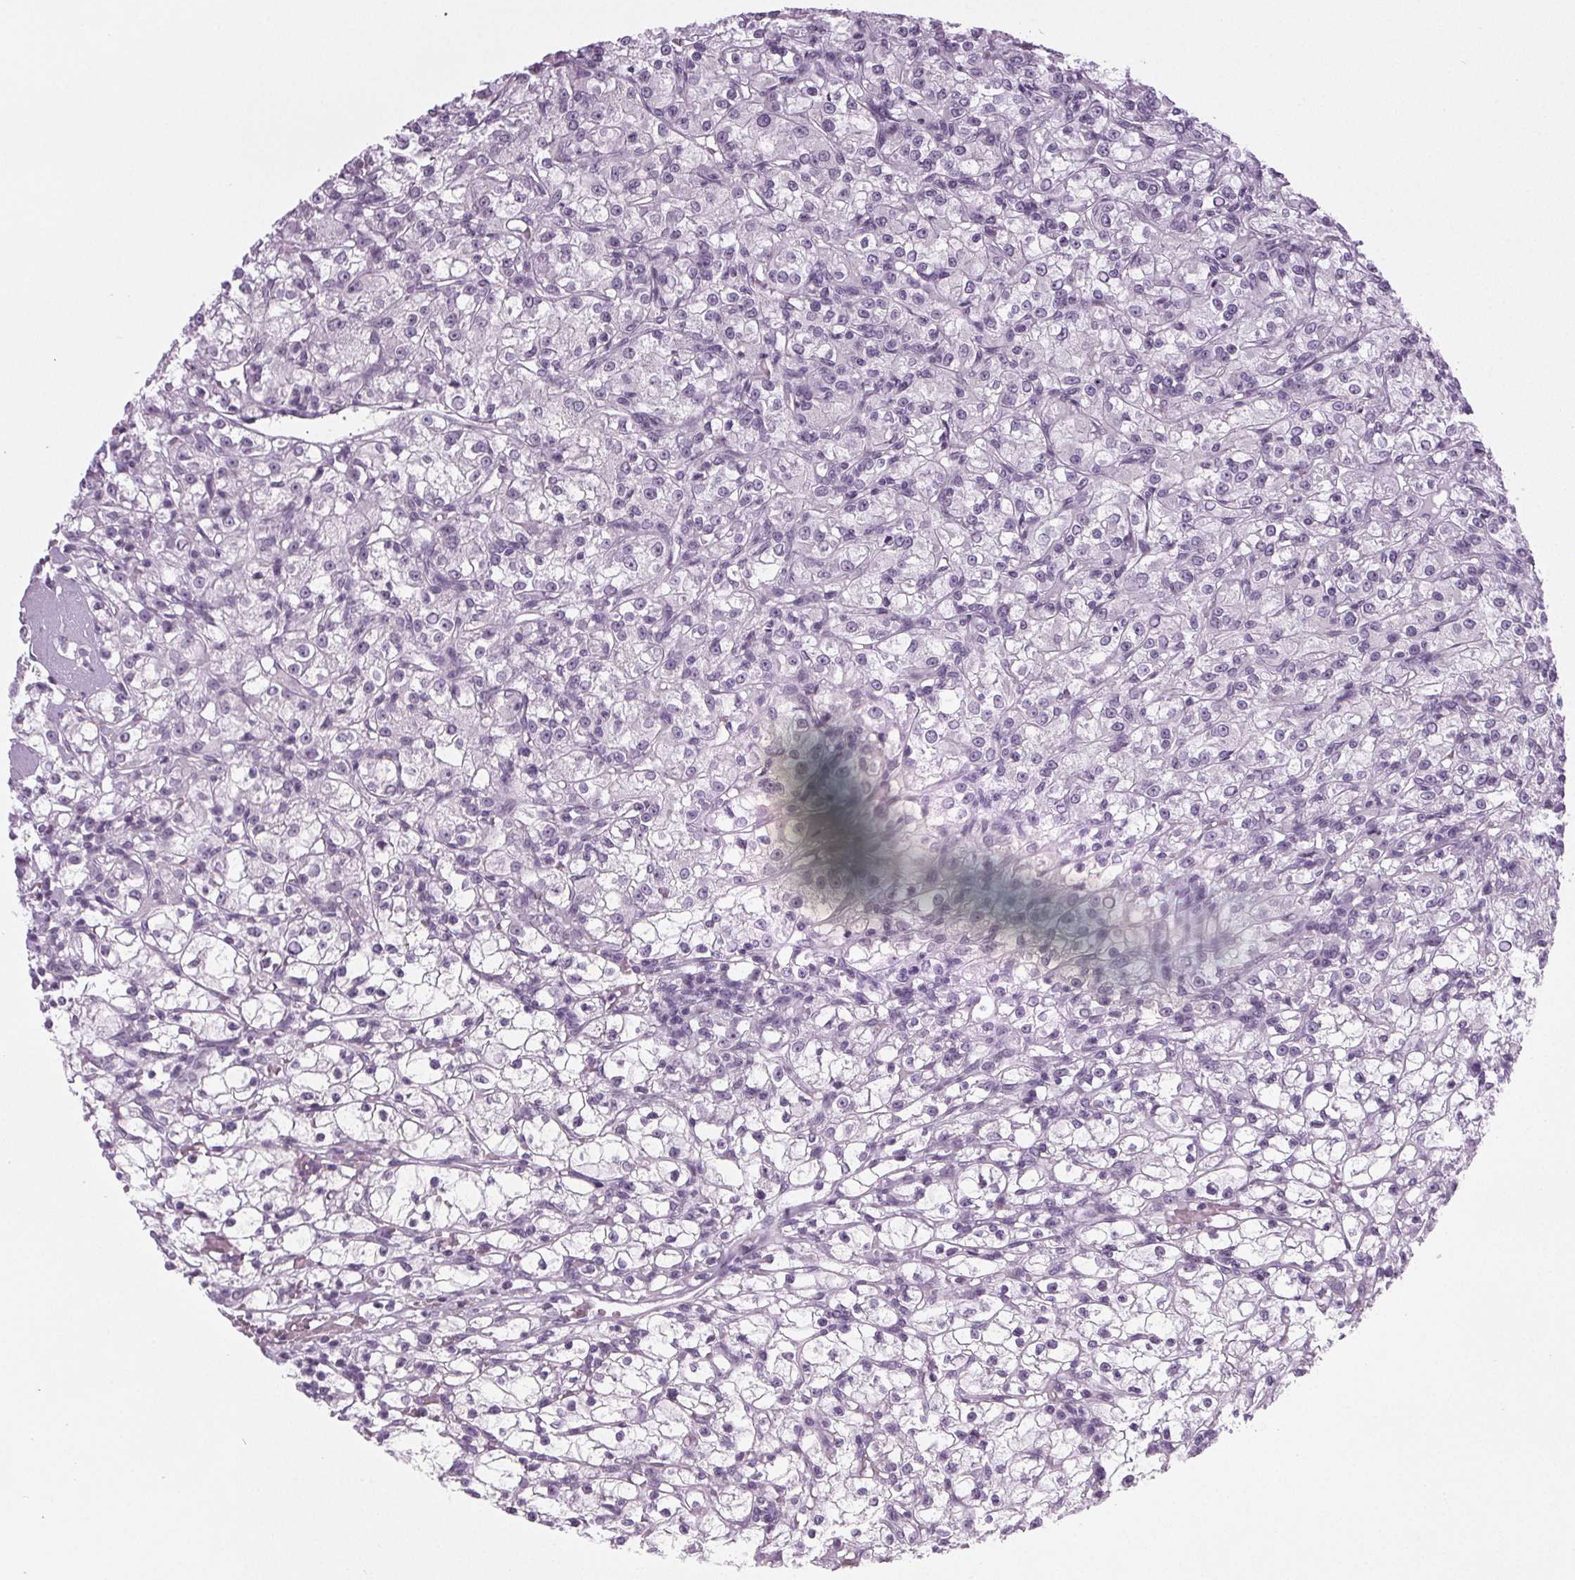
{"staining": {"intensity": "negative", "quantity": "none", "location": "none"}, "tissue": "renal cancer", "cell_type": "Tumor cells", "image_type": "cancer", "snomed": [{"axis": "morphology", "description": "Adenocarcinoma, NOS"}, {"axis": "topography", "description": "Kidney"}], "caption": "This is an immunohistochemistry (IHC) image of human renal cancer. There is no positivity in tumor cells.", "gene": "IGF2BP1", "patient": {"sex": "female", "age": 59}}